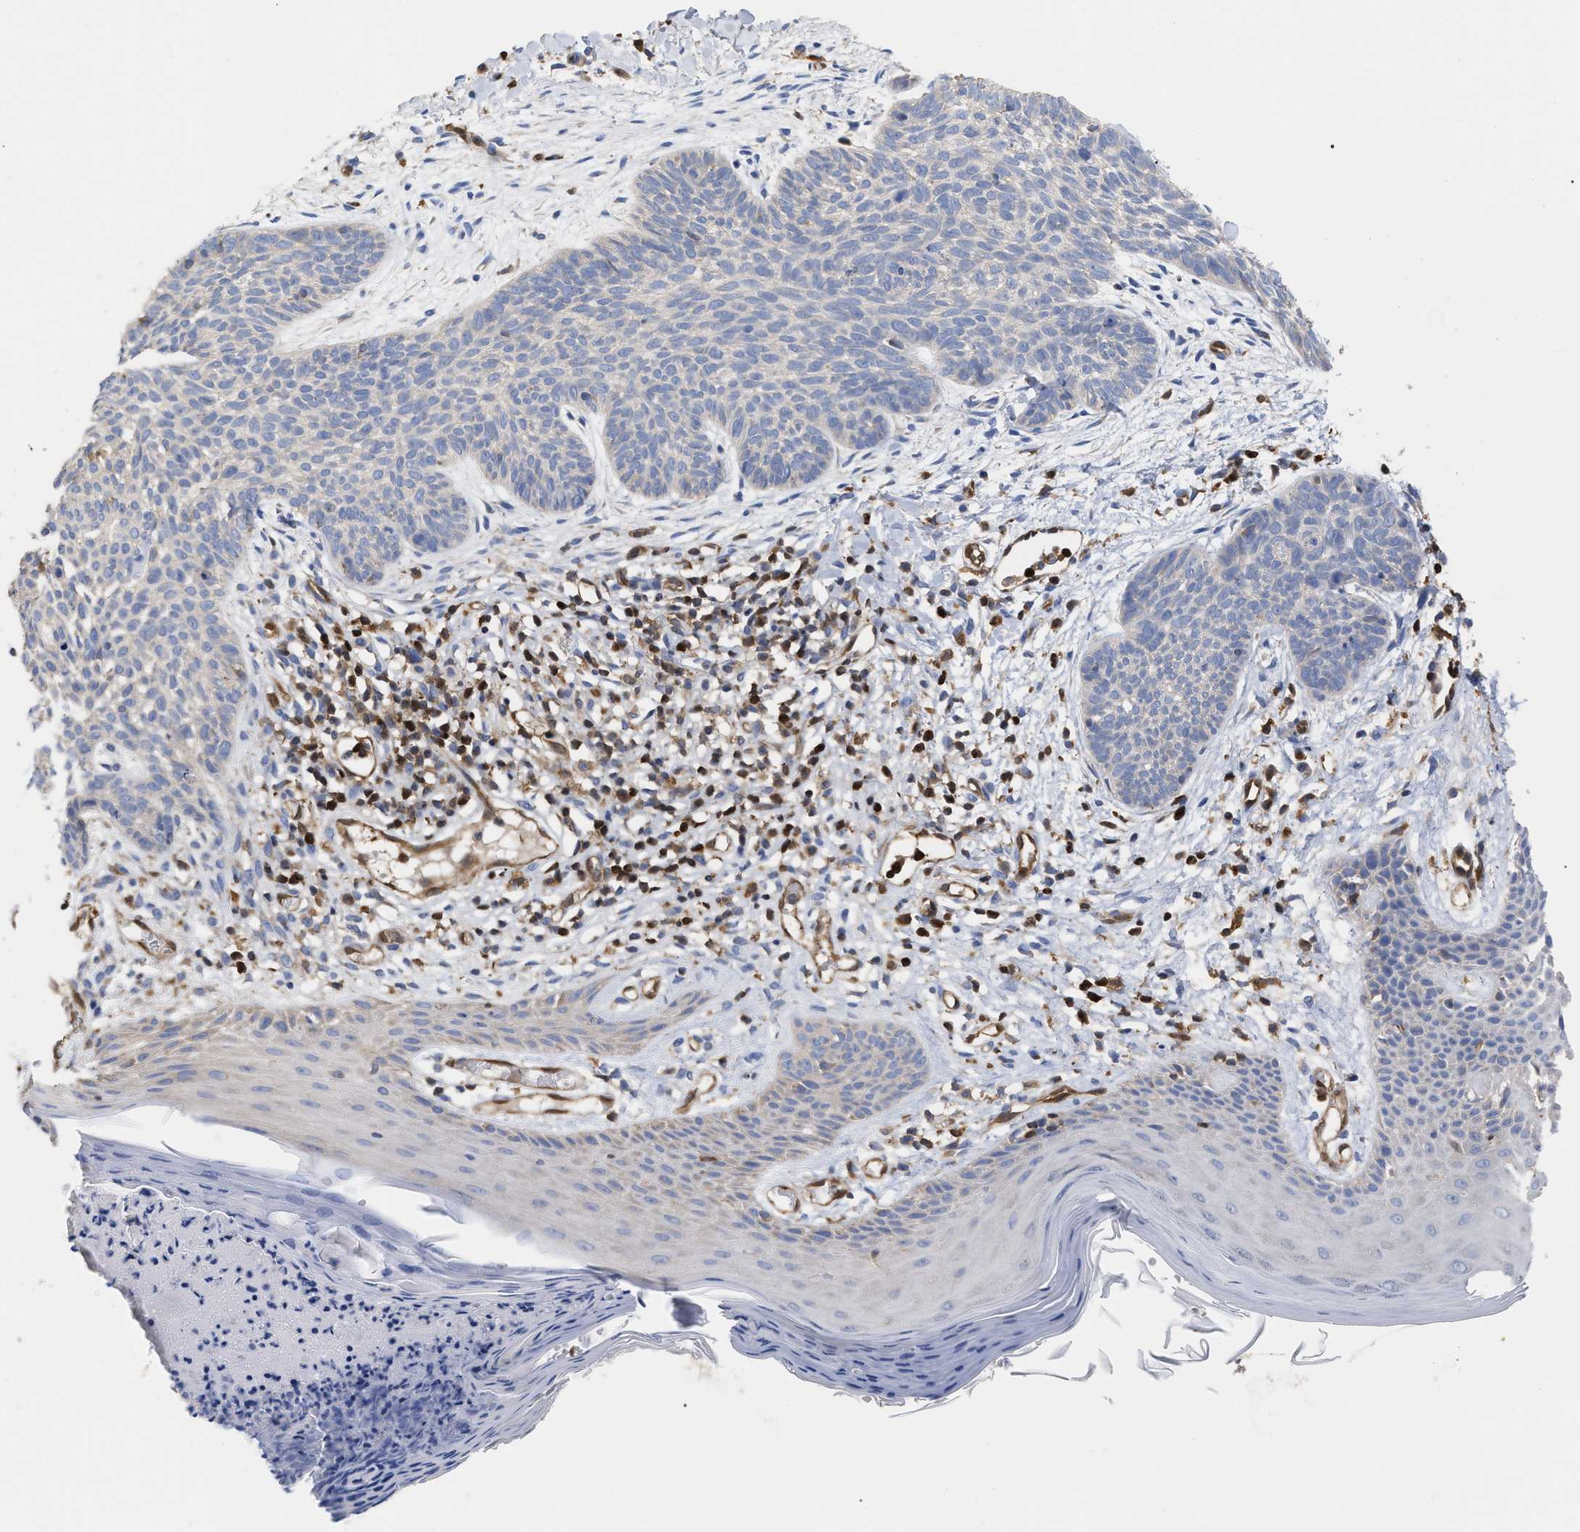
{"staining": {"intensity": "negative", "quantity": "none", "location": "none"}, "tissue": "skin cancer", "cell_type": "Tumor cells", "image_type": "cancer", "snomed": [{"axis": "morphology", "description": "Basal cell carcinoma"}, {"axis": "topography", "description": "Skin"}], "caption": "Skin basal cell carcinoma was stained to show a protein in brown. There is no significant staining in tumor cells.", "gene": "GIMAP4", "patient": {"sex": "female", "age": 59}}